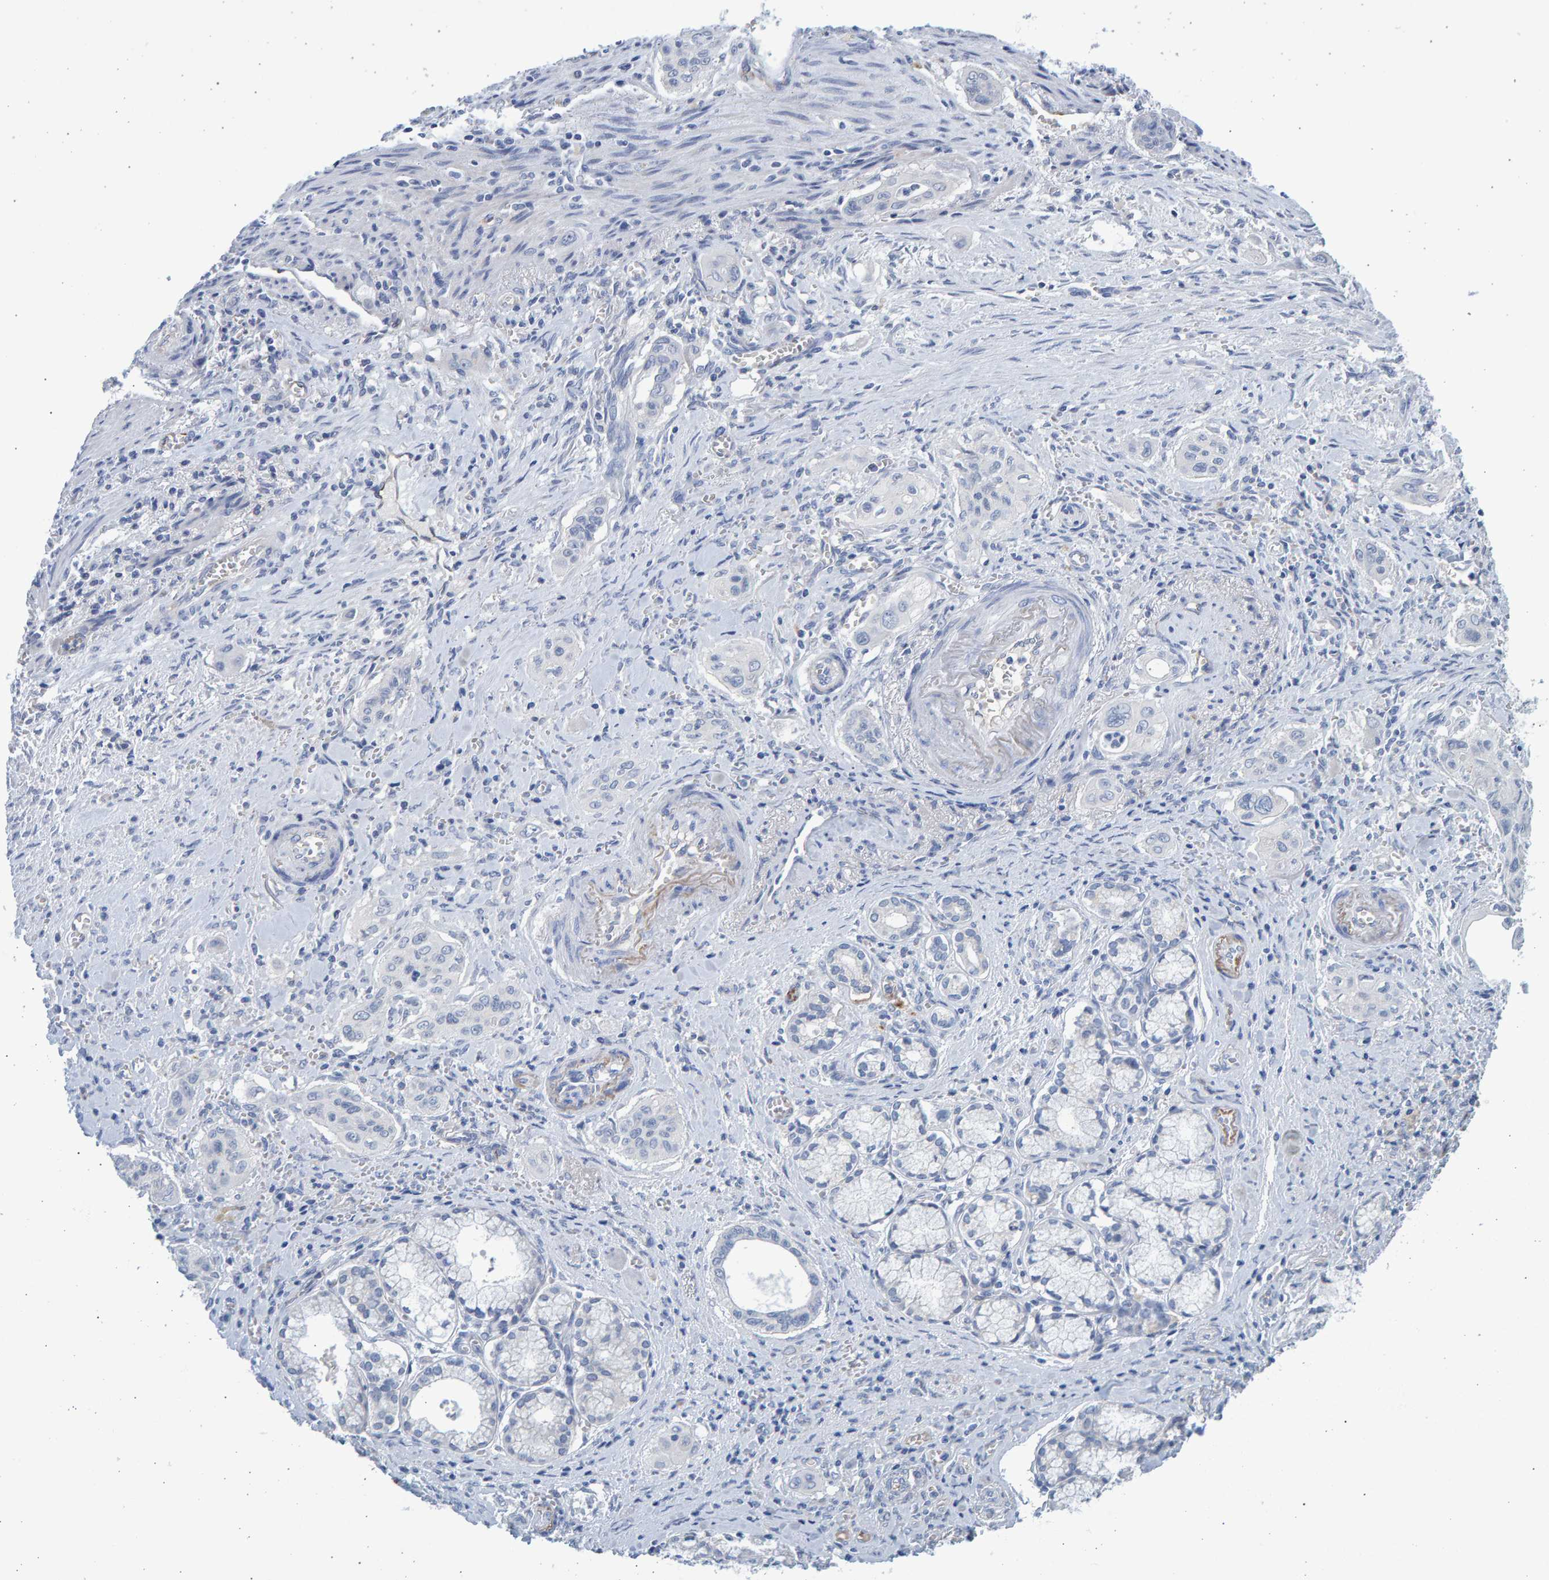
{"staining": {"intensity": "negative", "quantity": "none", "location": "none"}, "tissue": "pancreatic cancer", "cell_type": "Tumor cells", "image_type": "cancer", "snomed": [{"axis": "morphology", "description": "Adenocarcinoma, NOS"}, {"axis": "topography", "description": "Pancreas"}], "caption": "The image shows no staining of tumor cells in pancreatic adenocarcinoma.", "gene": "SLC34A3", "patient": {"sex": "male", "age": 77}}